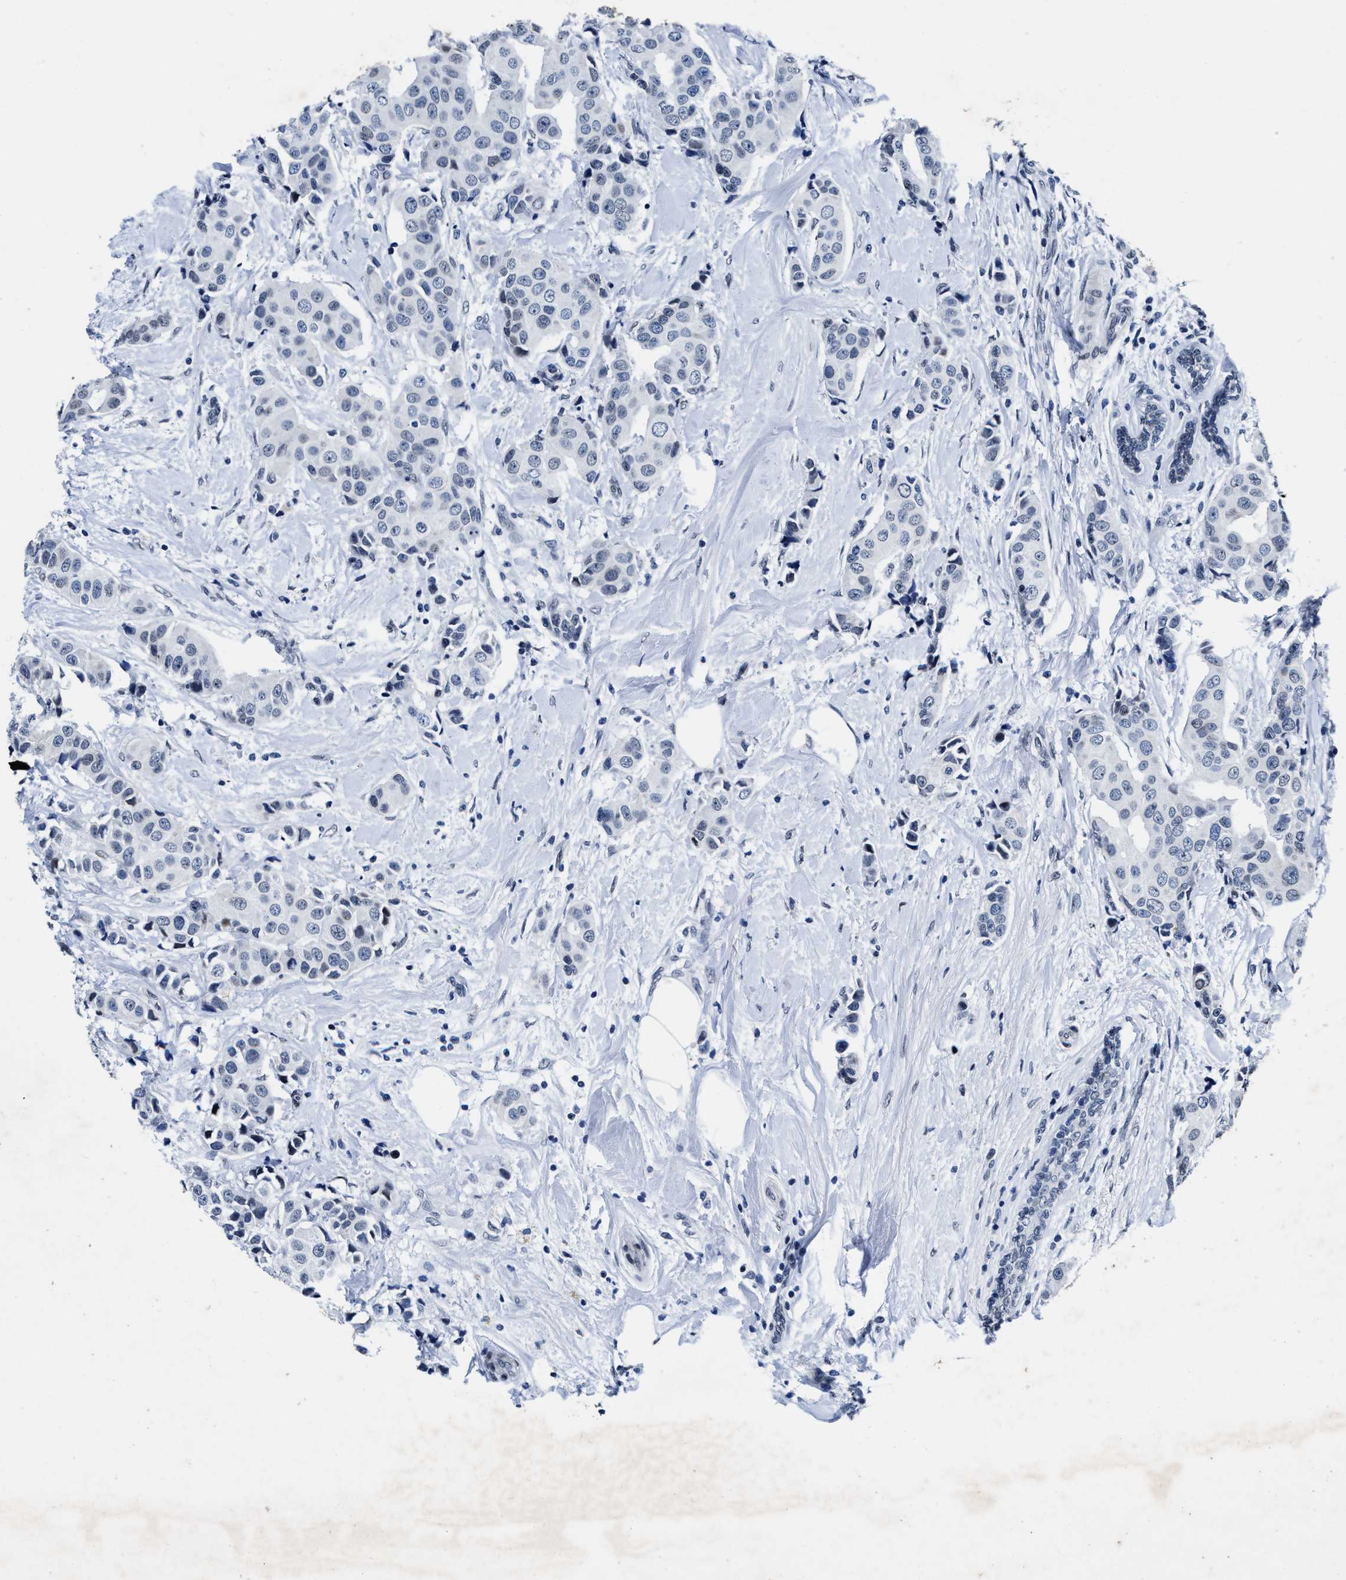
{"staining": {"intensity": "negative", "quantity": "none", "location": "none"}, "tissue": "breast cancer", "cell_type": "Tumor cells", "image_type": "cancer", "snomed": [{"axis": "morphology", "description": "Normal tissue, NOS"}, {"axis": "morphology", "description": "Duct carcinoma"}, {"axis": "topography", "description": "Breast"}], "caption": "Intraductal carcinoma (breast) was stained to show a protein in brown. There is no significant expression in tumor cells.", "gene": "UBN2", "patient": {"sex": "female", "age": 39}}